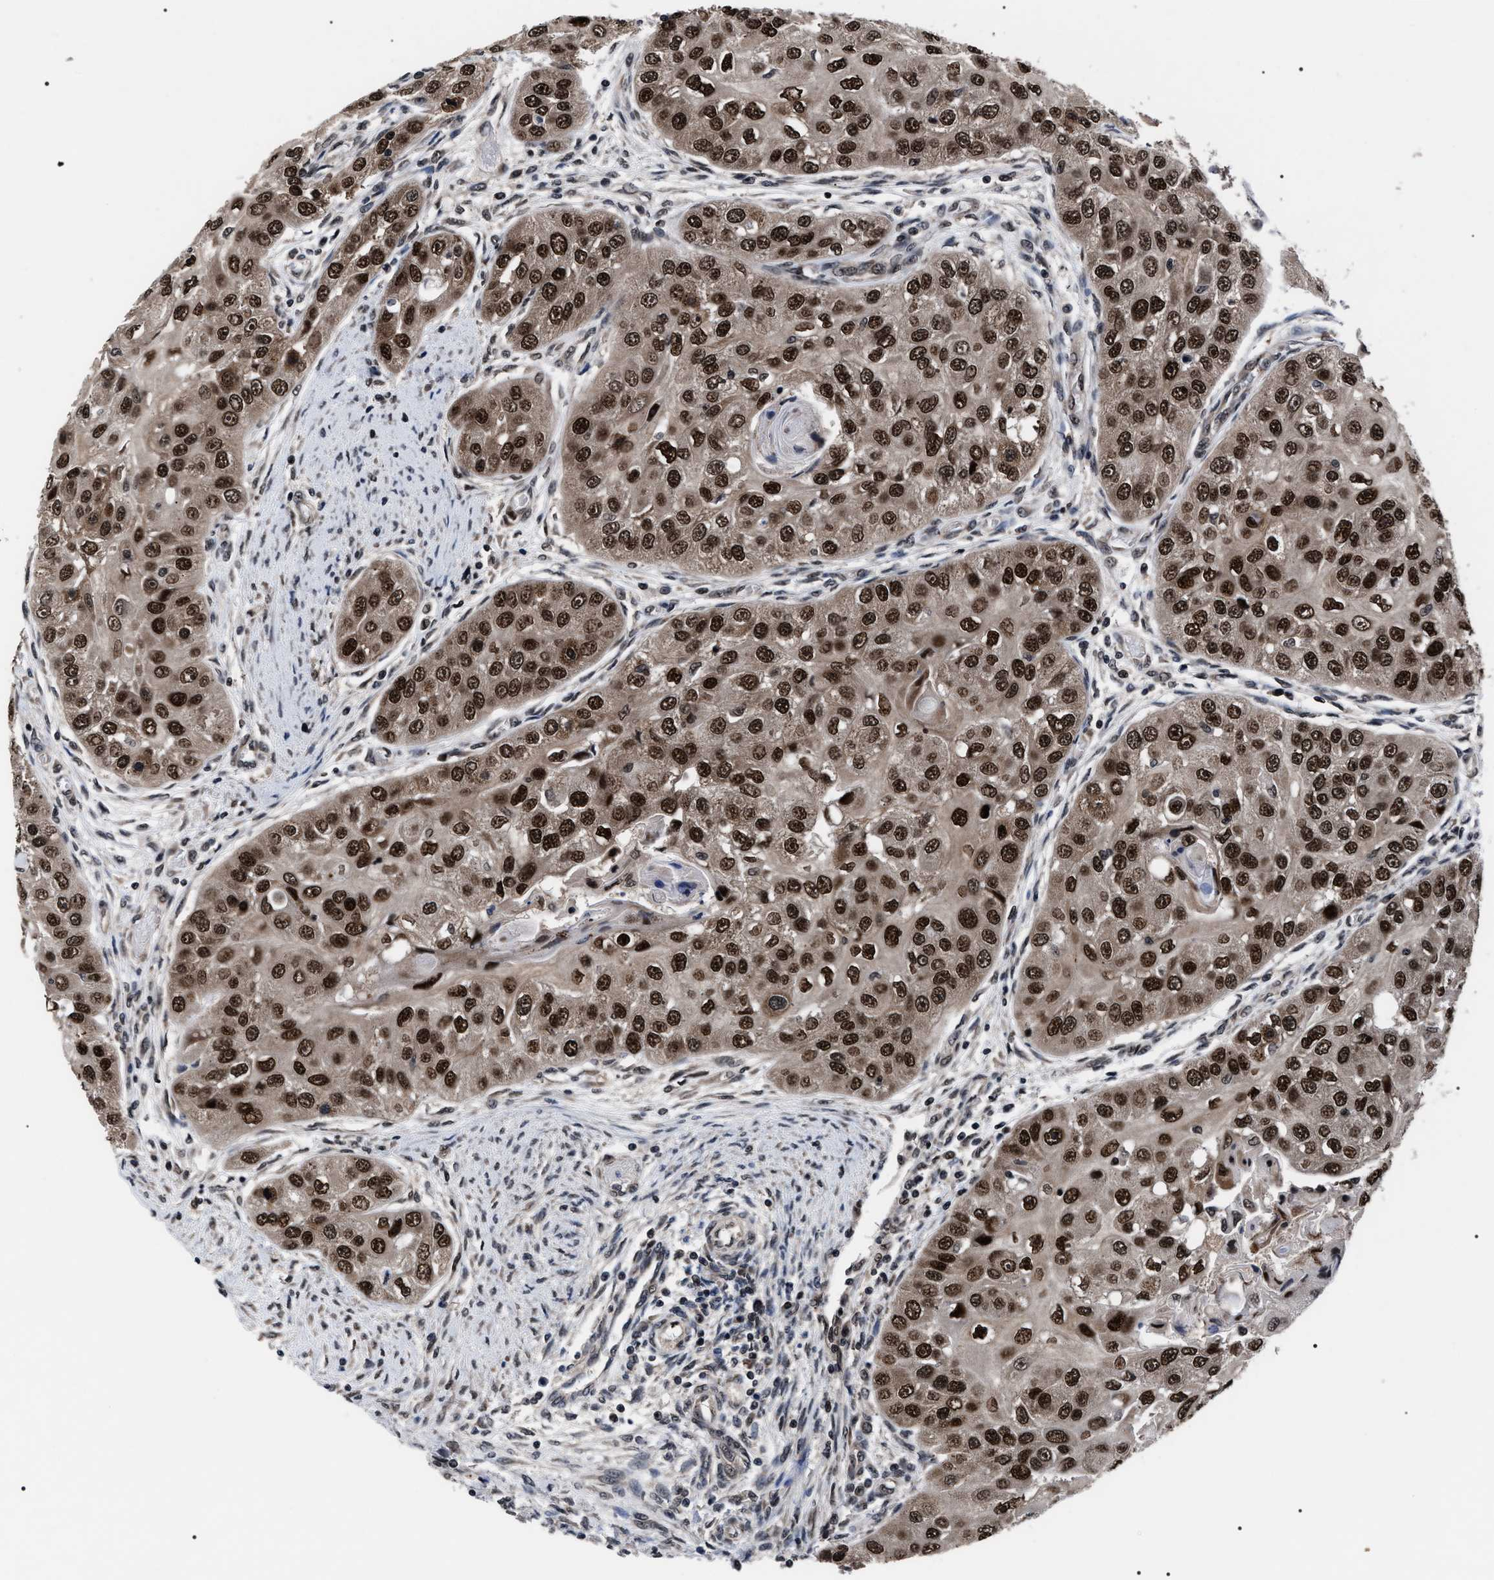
{"staining": {"intensity": "strong", "quantity": ">75%", "location": "nuclear"}, "tissue": "head and neck cancer", "cell_type": "Tumor cells", "image_type": "cancer", "snomed": [{"axis": "morphology", "description": "Normal tissue, NOS"}, {"axis": "morphology", "description": "Squamous cell carcinoma, NOS"}, {"axis": "topography", "description": "Skeletal muscle"}, {"axis": "topography", "description": "Head-Neck"}], "caption": "A brown stain shows strong nuclear staining of a protein in head and neck cancer (squamous cell carcinoma) tumor cells. The protein of interest is stained brown, and the nuclei are stained in blue (DAB (3,3'-diaminobenzidine) IHC with brightfield microscopy, high magnification).", "gene": "CSNK2A1", "patient": {"sex": "male", "age": 51}}